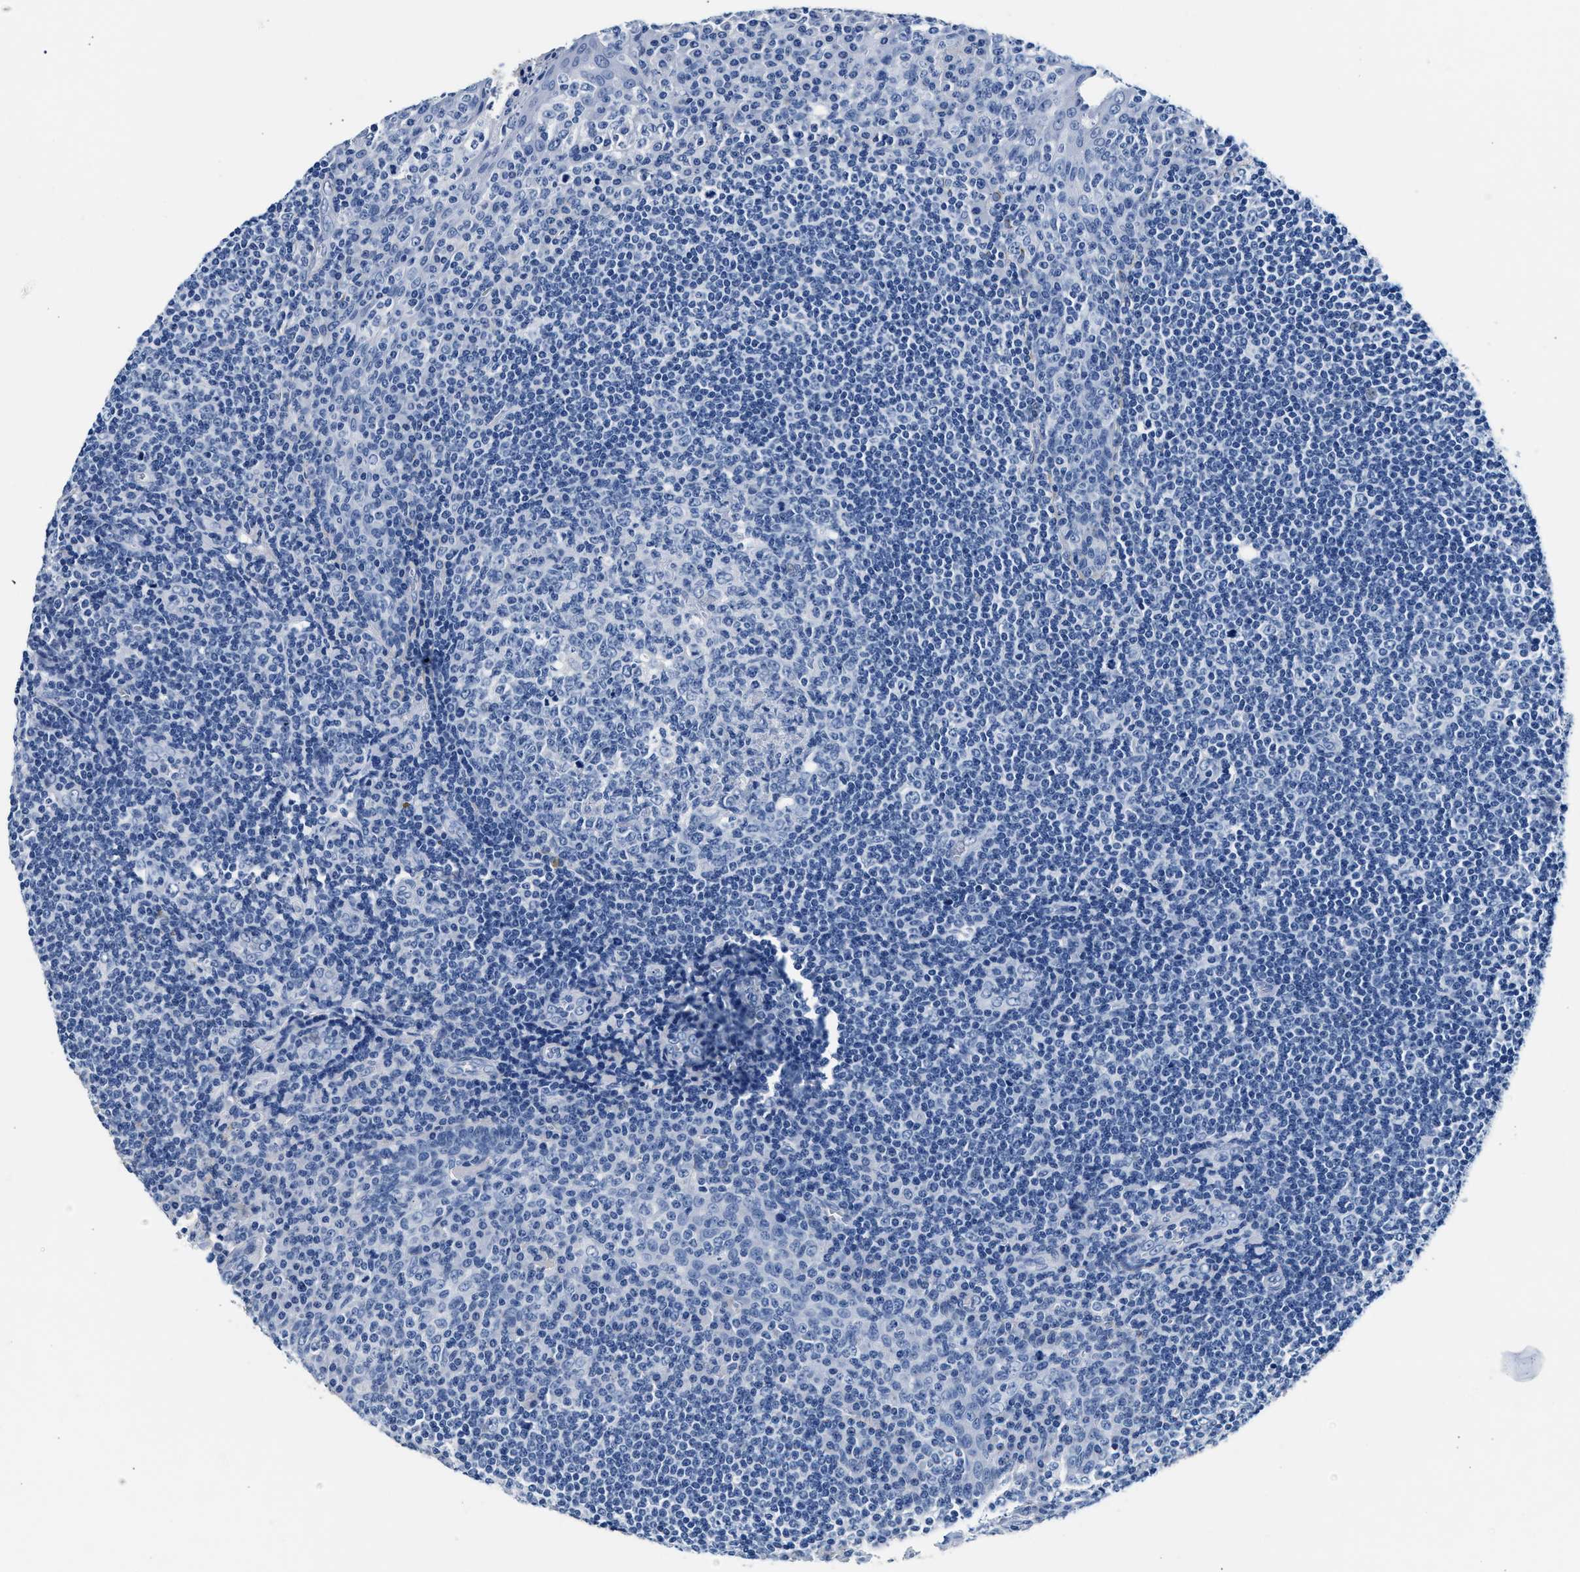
{"staining": {"intensity": "negative", "quantity": "none", "location": "none"}, "tissue": "tonsil", "cell_type": "Germinal center cells", "image_type": "normal", "snomed": [{"axis": "morphology", "description": "Normal tissue, NOS"}, {"axis": "topography", "description": "Tonsil"}], "caption": "Immunohistochemistry (IHC) photomicrograph of unremarkable human tonsil stained for a protein (brown), which exhibits no staining in germinal center cells. (Brightfield microscopy of DAB (3,3'-diaminobenzidine) IHC at high magnification).", "gene": "TNR", "patient": {"sex": "male", "age": 31}}